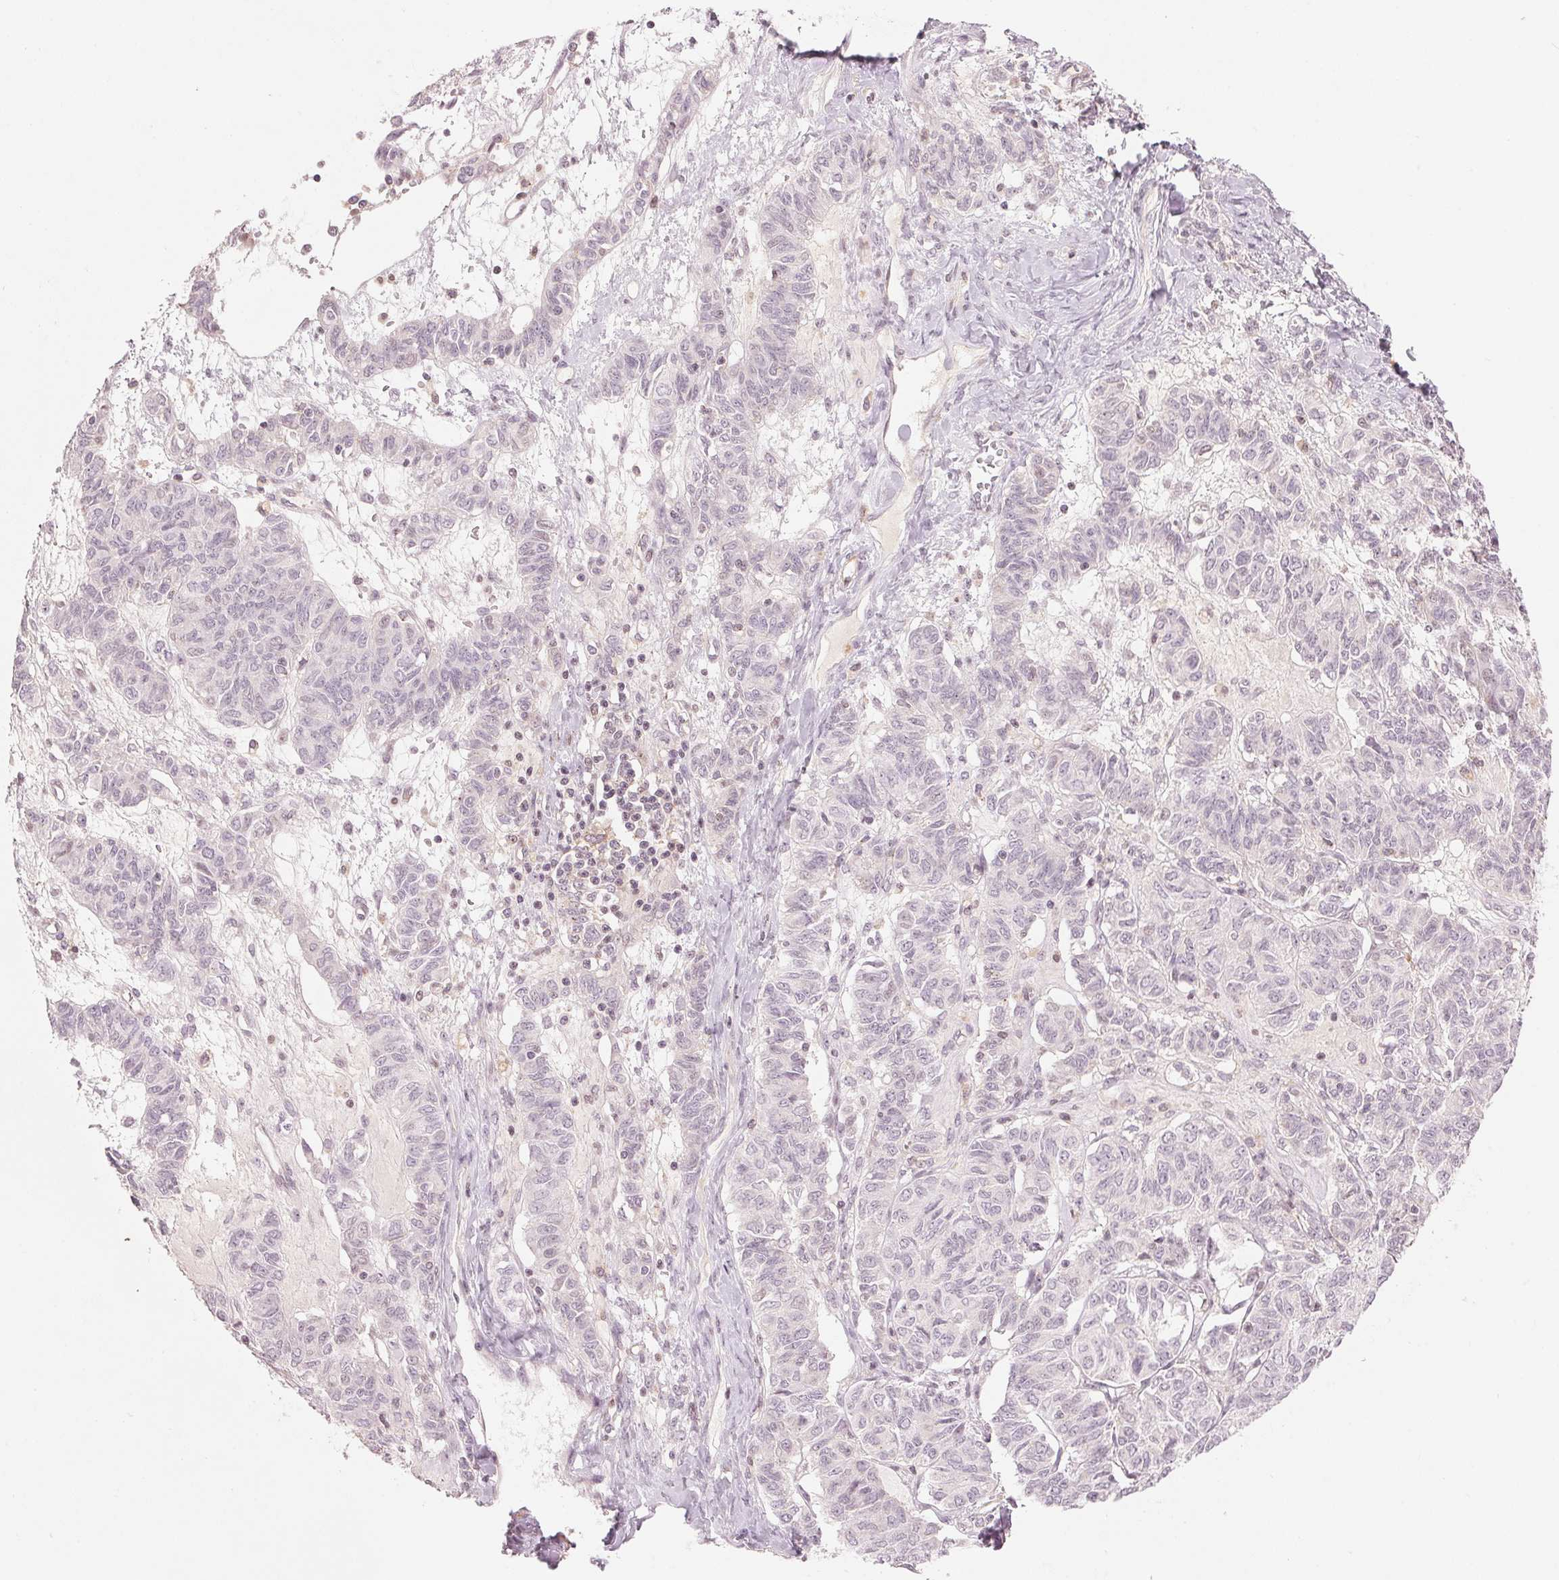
{"staining": {"intensity": "negative", "quantity": "none", "location": "none"}, "tissue": "ovarian cancer", "cell_type": "Tumor cells", "image_type": "cancer", "snomed": [{"axis": "morphology", "description": "Carcinoma, endometroid"}, {"axis": "topography", "description": "Ovary"}], "caption": "IHC micrograph of ovarian cancer stained for a protein (brown), which displays no staining in tumor cells.", "gene": "SLC17A4", "patient": {"sex": "female", "age": 80}}